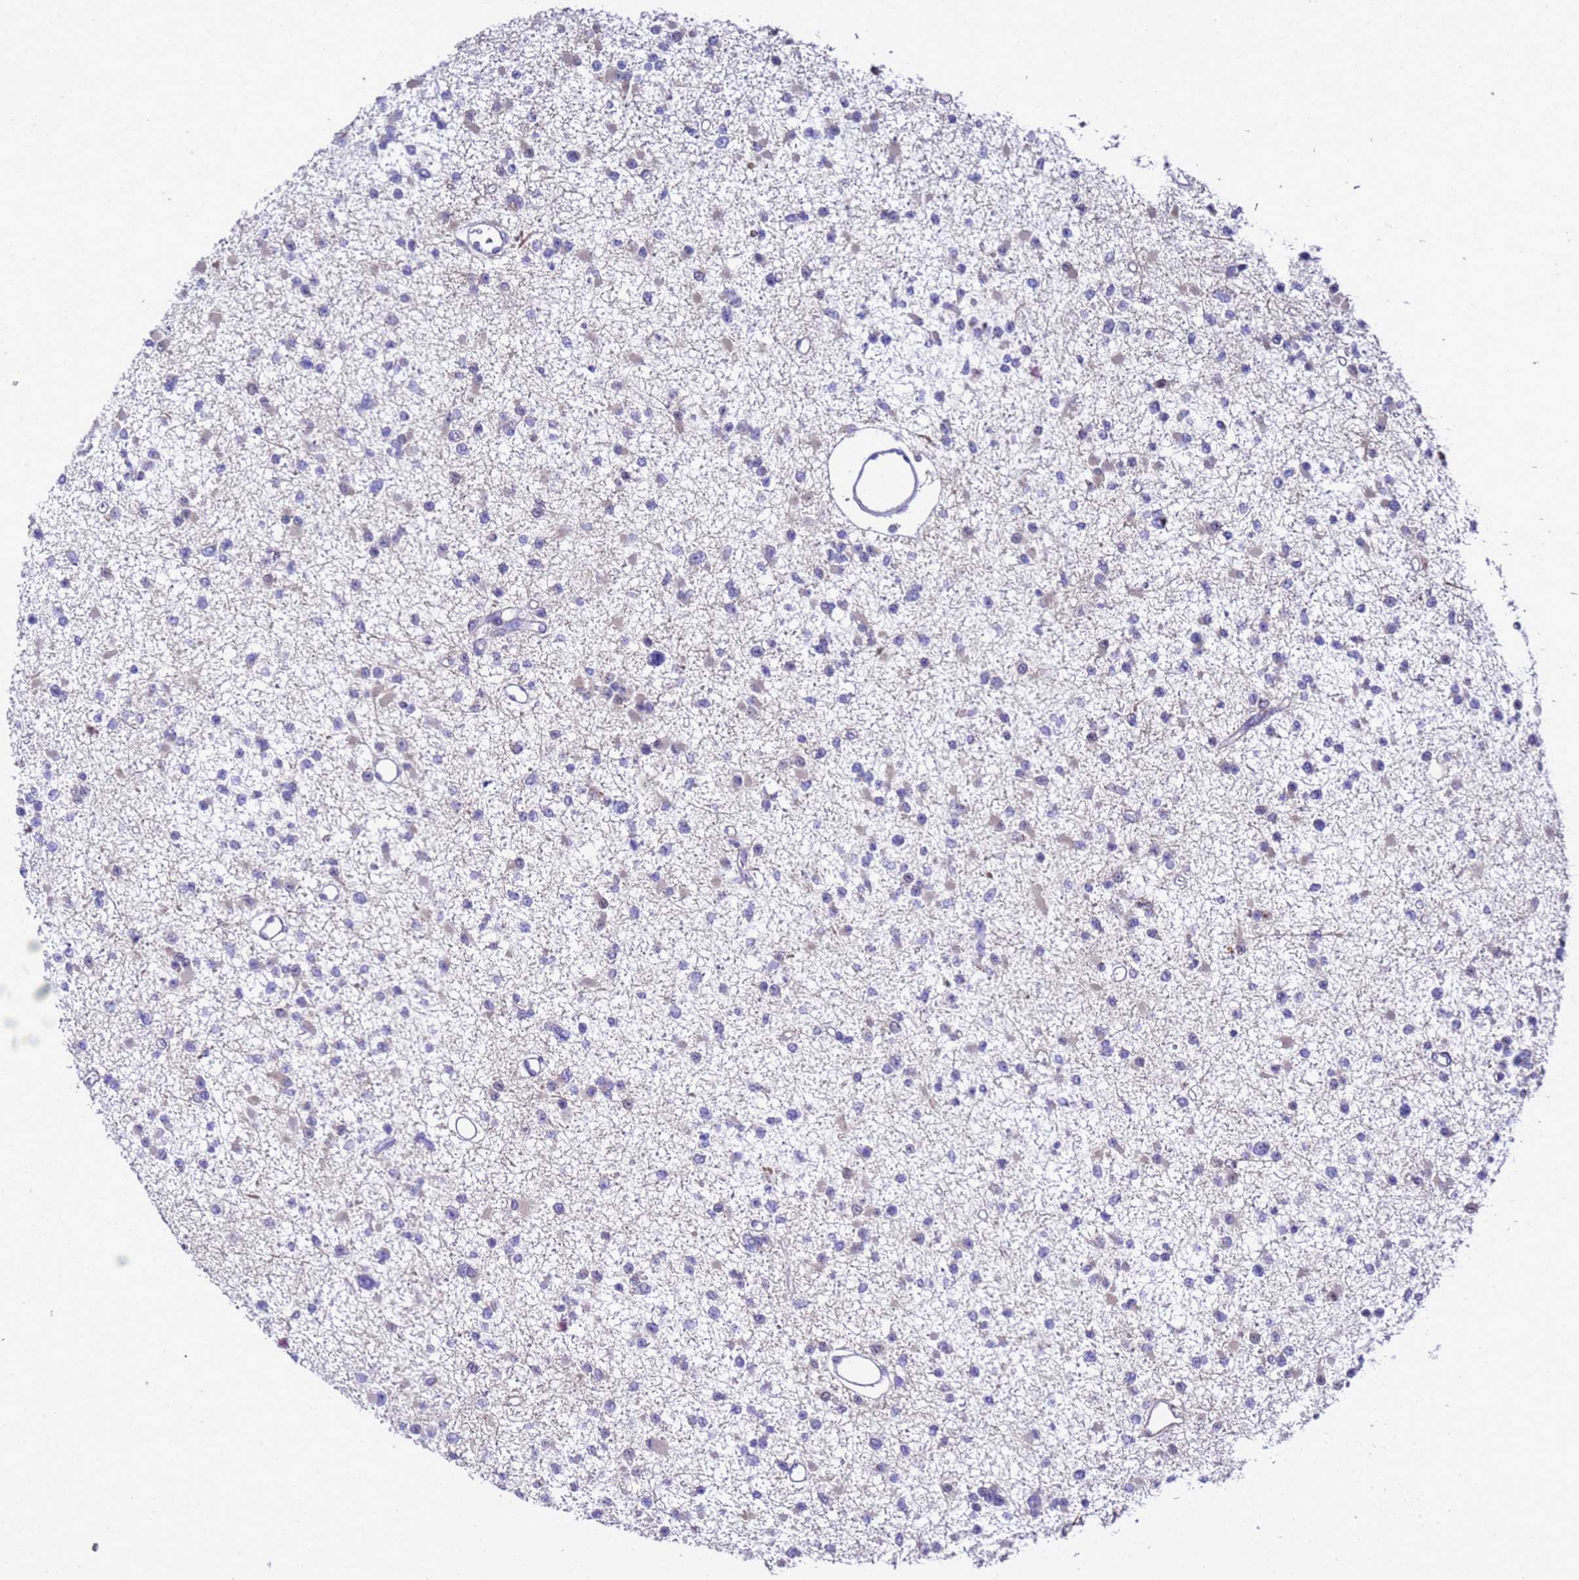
{"staining": {"intensity": "negative", "quantity": "none", "location": "none"}, "tissue": "glioma", "cell_type": "Tumor cells", "image_type": "cancer", "snomed": [{"axis": "morphology", "description": "Glioma, malignant, Low grade"}, {"axis": "topography", "description": "Brain"}], "caption": "An image of glioma stained for a protein demonstrates no brown staining in tumor cells. (Brightfield microscopy of DAB (3,3'-diaminobenzidine) immunohistochemistry (IHC) at high magnification).", "gene": "ALG3", "patient": {"sex": "female", "age": 22}}